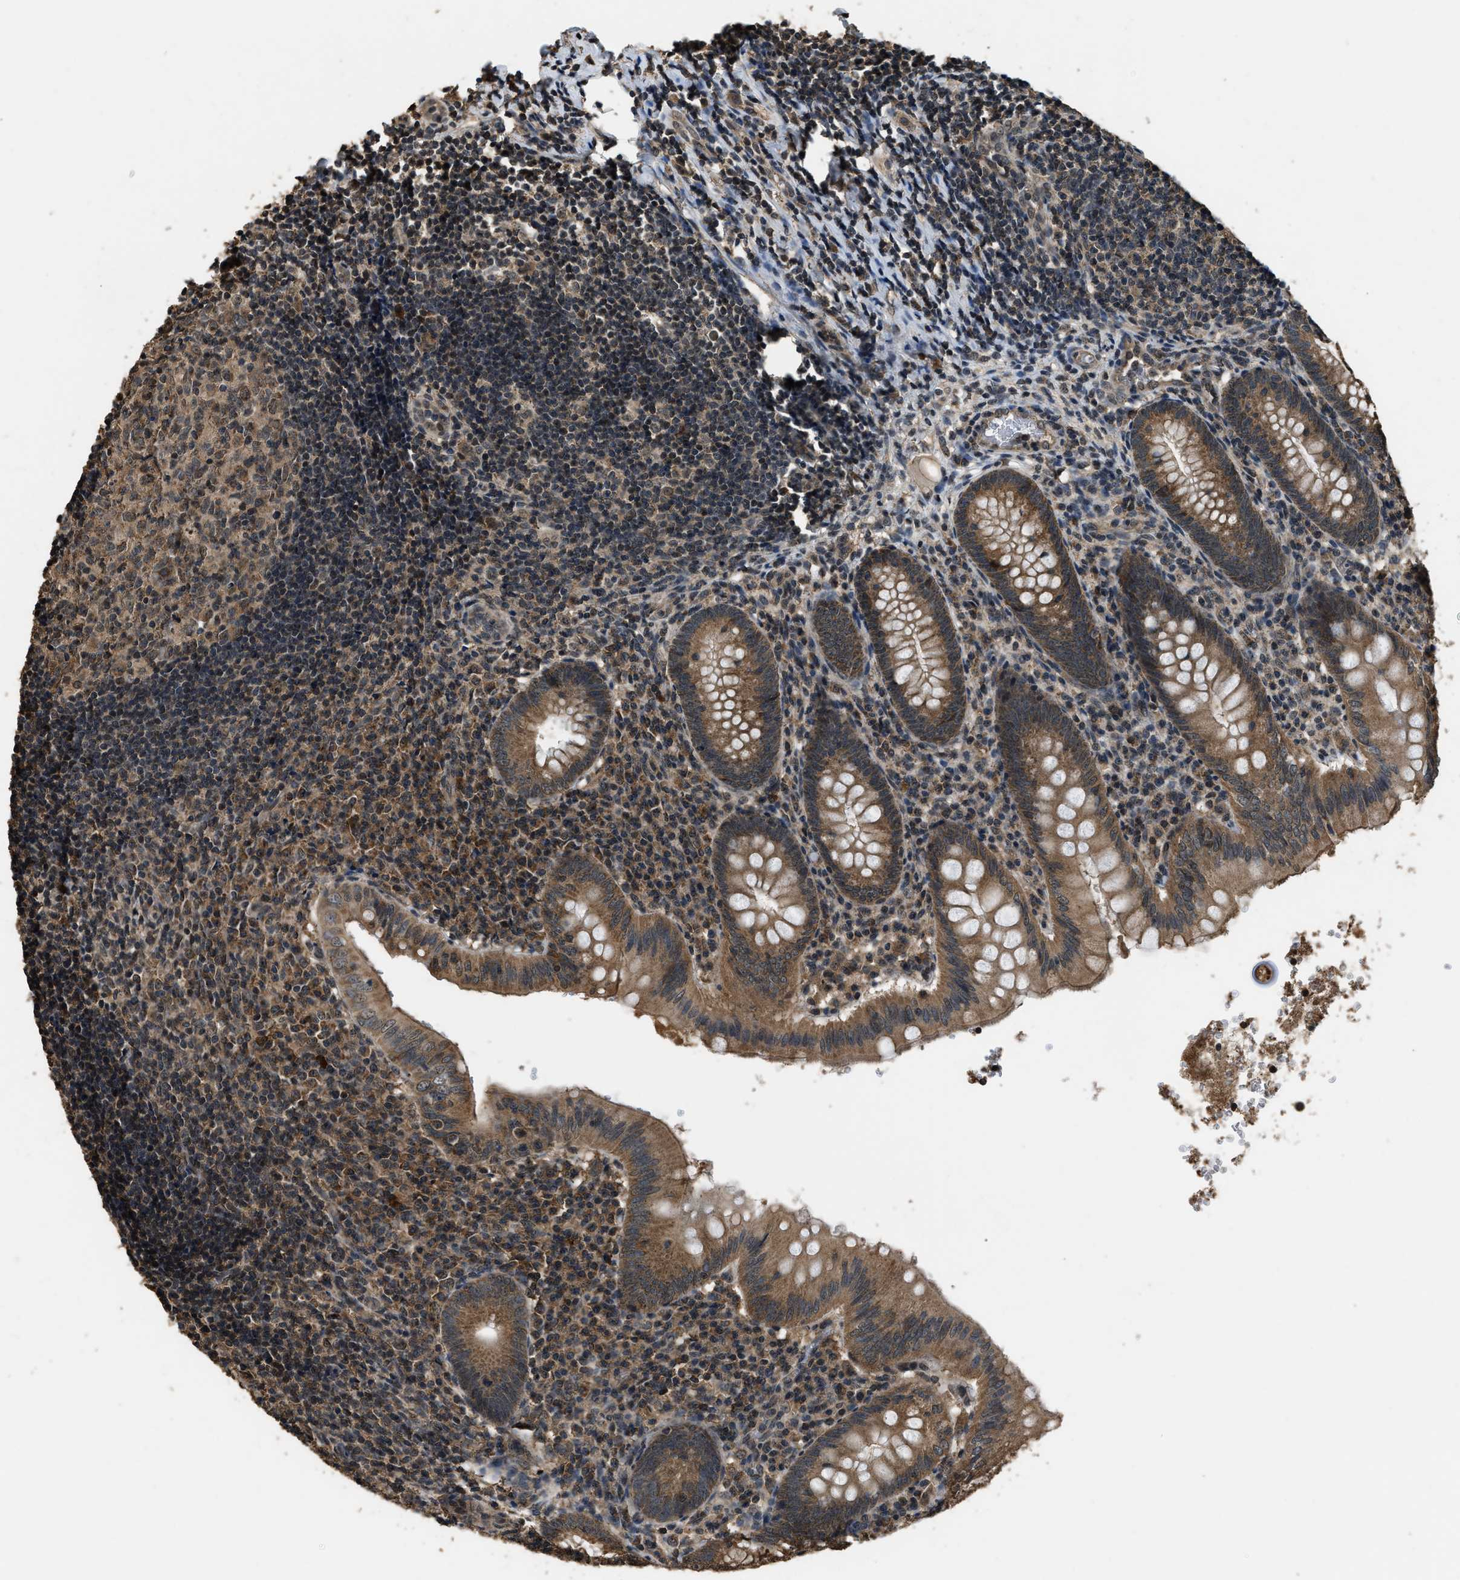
{"staining": {"intensity": "moderate", "quantity": ">75%", "location": "cytoplasmic/membranous"}, "tissue": "appendix", "cell_type": "Glandular cells", "image_type": "normal", "snomed": [{"axis": "morphology", "description": "Normal tissue, NOS"}, {"axis": "topography", "description": "Appendix"}], "caption": "Glandular cells show medium levels of moderate cytoplasmic/membranous staining in about >75% of cells in benign appendix.", "gene": "DENND6B", "patient": {"sex": "male", "age": 8}}